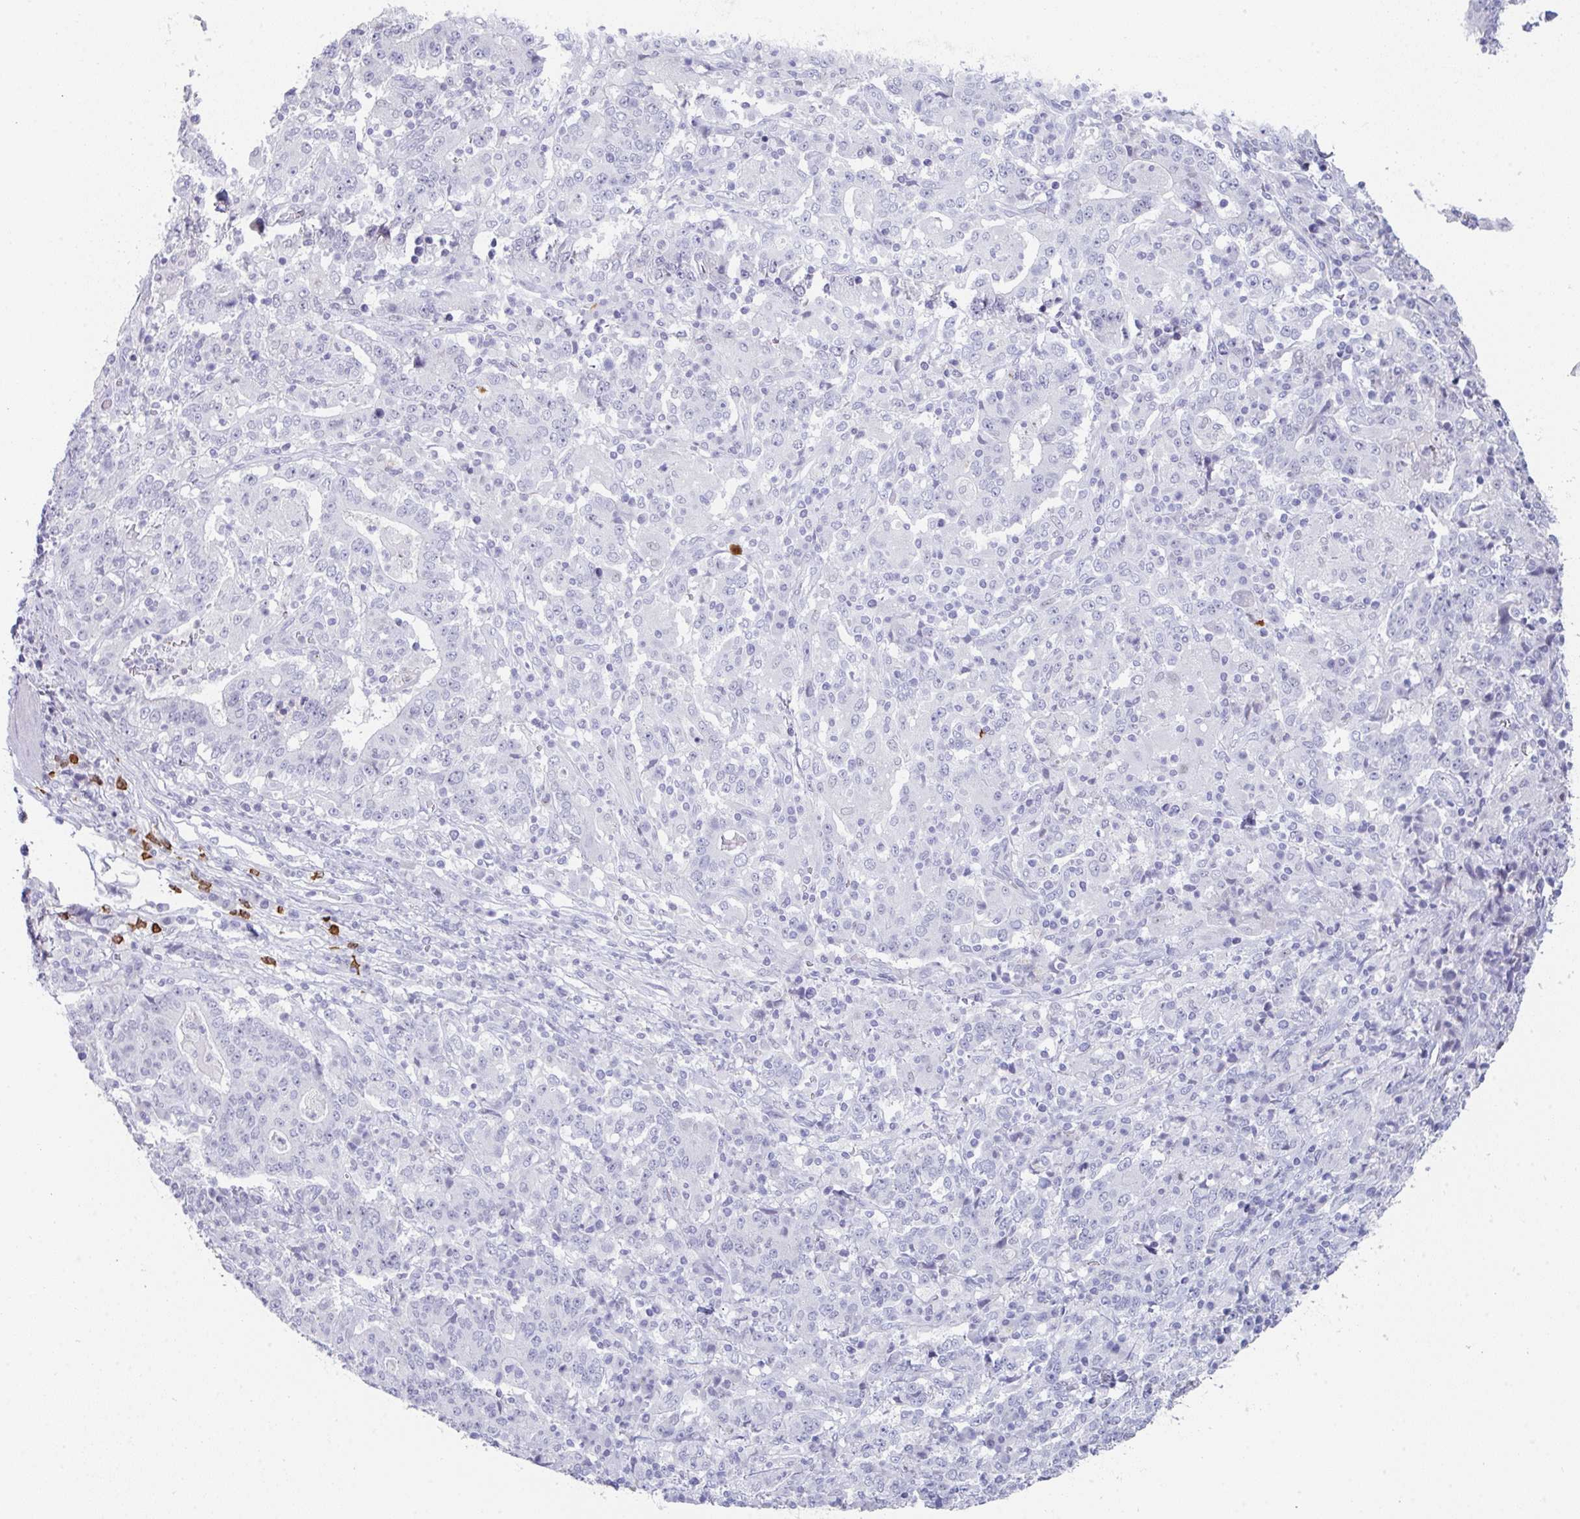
{"staining": {"intensity": "negative", "quantity": "none", "location": "none"}, "tissue": "stomach cancer", "cell_type": "Tumor cells", "image_type": "cancer", "snomed": [{"axis": "morphology", "description": "Normal tissue, NOS"}, {"axis": "morphology", "description": "Adenocarcinoma, NOS"}, {"axis": "topography", "description": "Stomach, upper"}, {"axis": "topography", "description": "Stomach"}], "caption": "Image shows no protein expression in tumor cells of stomach cancer (adenocarcinoma) tissue.", "gene": "RUBCN", "patient": {"sex": "male", "age": 59}}